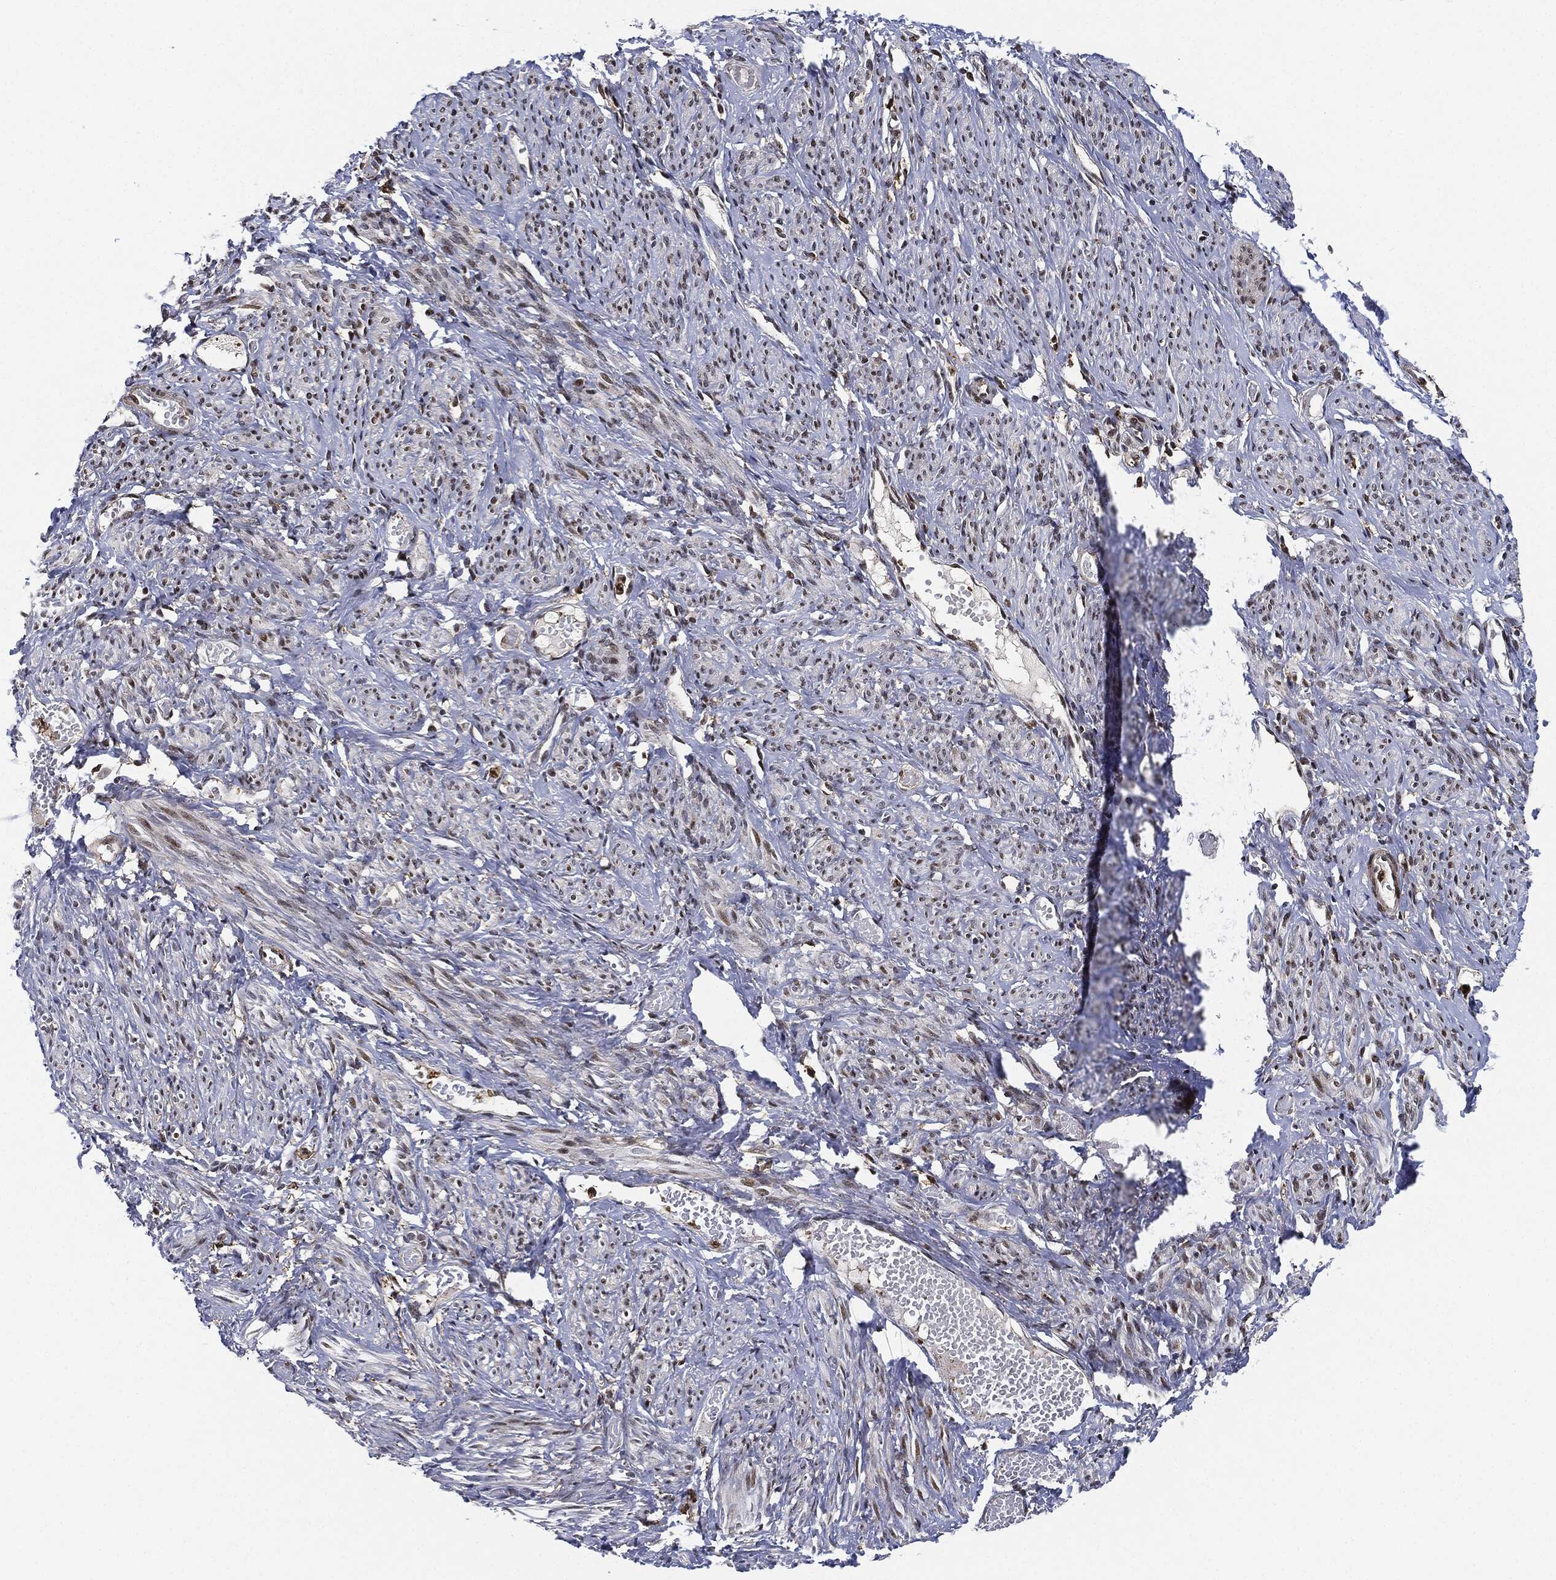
{"staining": {"intensity": "moderate", "quantity": "25%-75%", "location": "cytoplasmic/membranous"}, "tissue": "smooth muscle", "cell_type": "Smooth muscle cells", "image_type": "normal", "snomed": [{"axis": "morphology", "description": "Normal tissue, NOS"}, {"axis": "topography", "description": "Smooth muscle"}], "caption": "Moderate cytoplasmic/membranous staining for a protein is appreciated in about 25%-75% of smooth muscle cells of benign smooth muscle using IHC.", "gene": "NANOS3", "patient": {"sex": "female", "age": 65}}